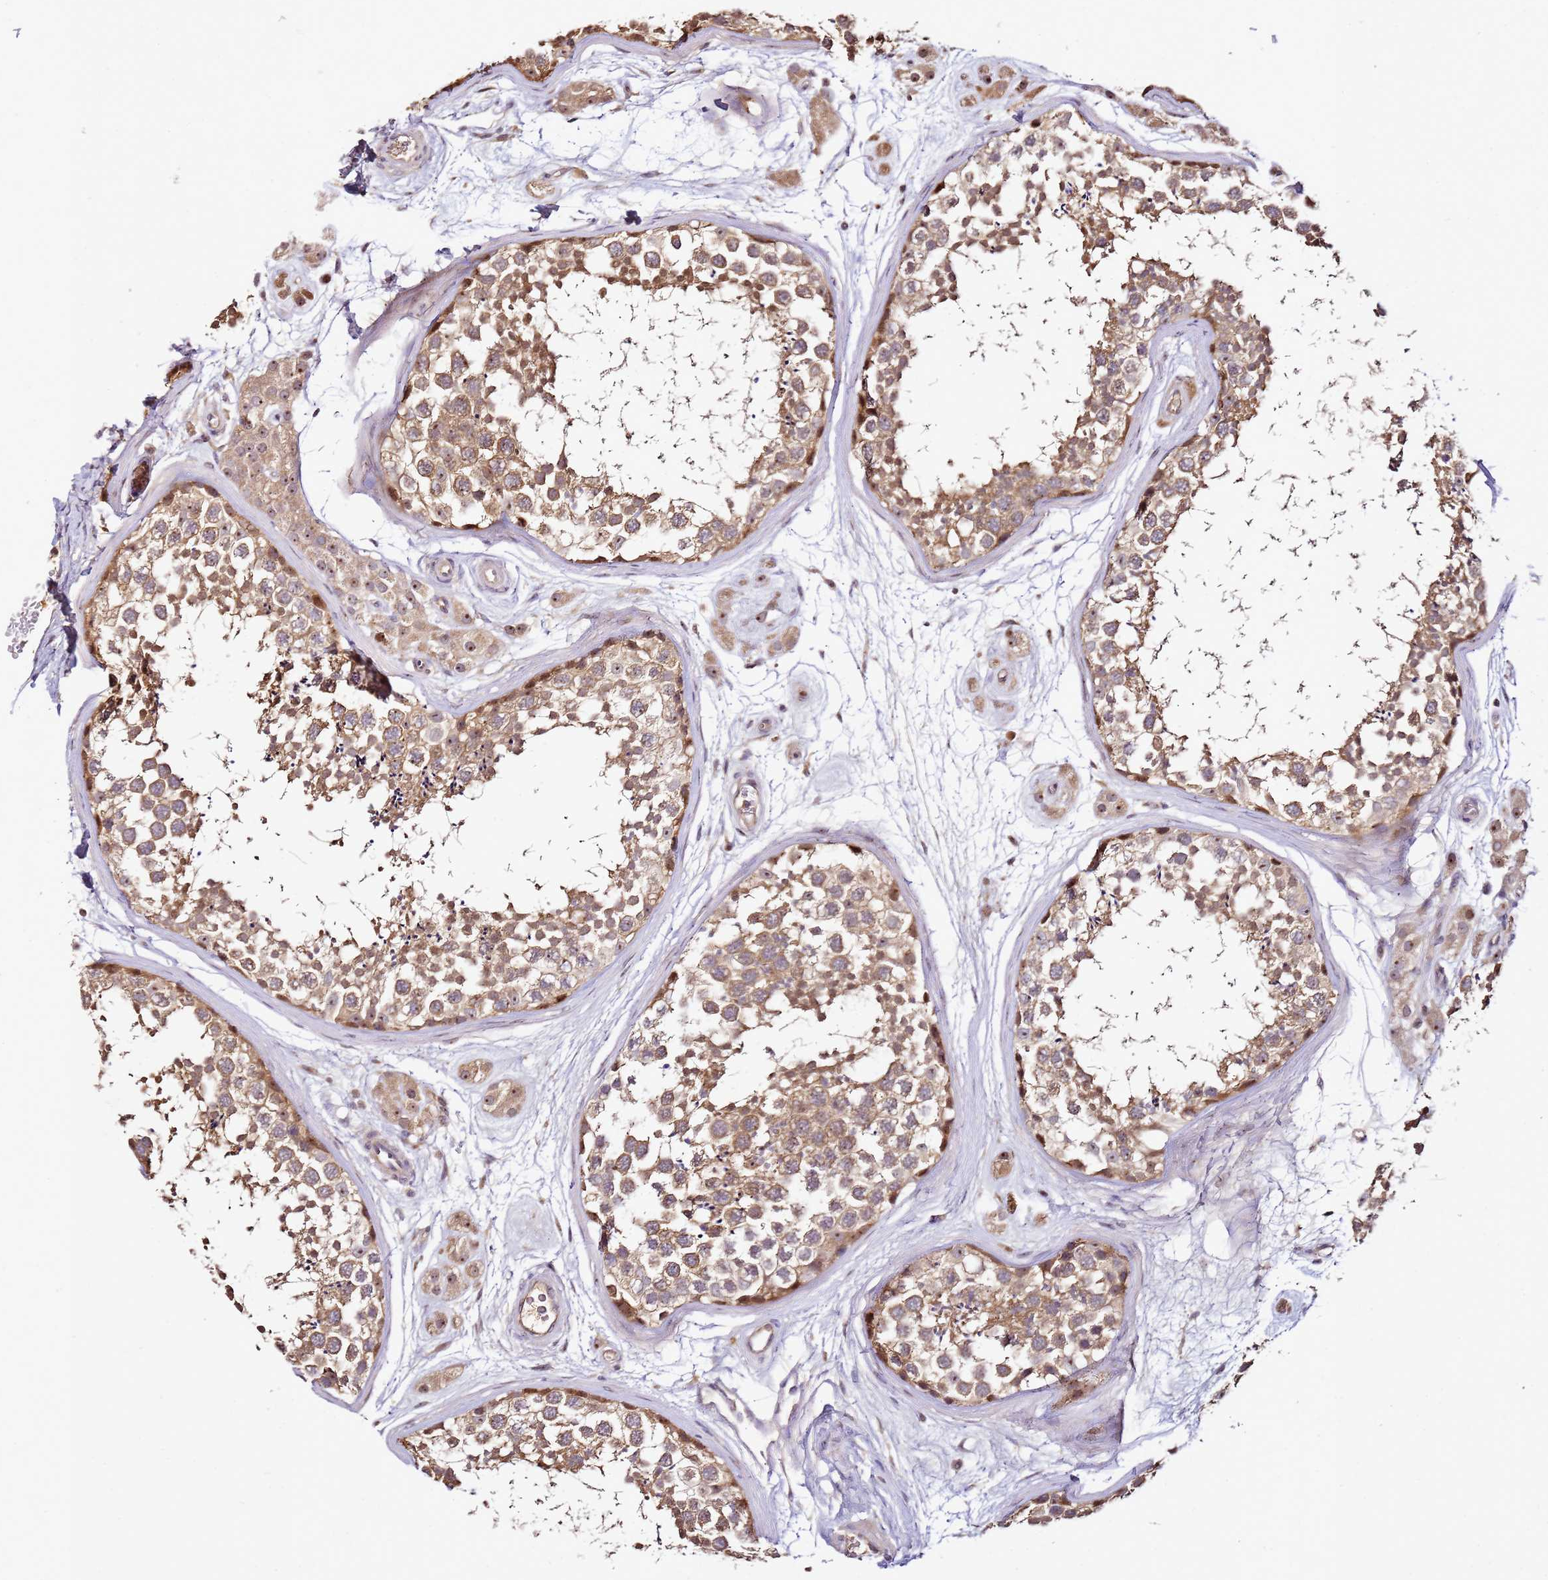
{"staining": {"intensity": "moderate", "quantity": ">75%", "location": "cytoplasmic/membranous,nuclear"}, "tissue": "testis", "cell_type": "Cells in seminiferous ducts", "image_type": "normal", "snomed": [{"axis": "morphology", "description": "Normal tissue, NOS"}, {"axis": "topography", "description": "Testis"}], "caption": "DAB immunohistochemical staining of benign human testis reveals moderate cytoplasmic/membranous,nuclear protein staining in approximately >75% of cells in seminiferous ducts. Using DAB (brown) and hematoxylin (blue) stains, captured at high magnification using brightfield microscopy.", "gene": "DDX27", "patient": {"sex": "male", "age": 56}}